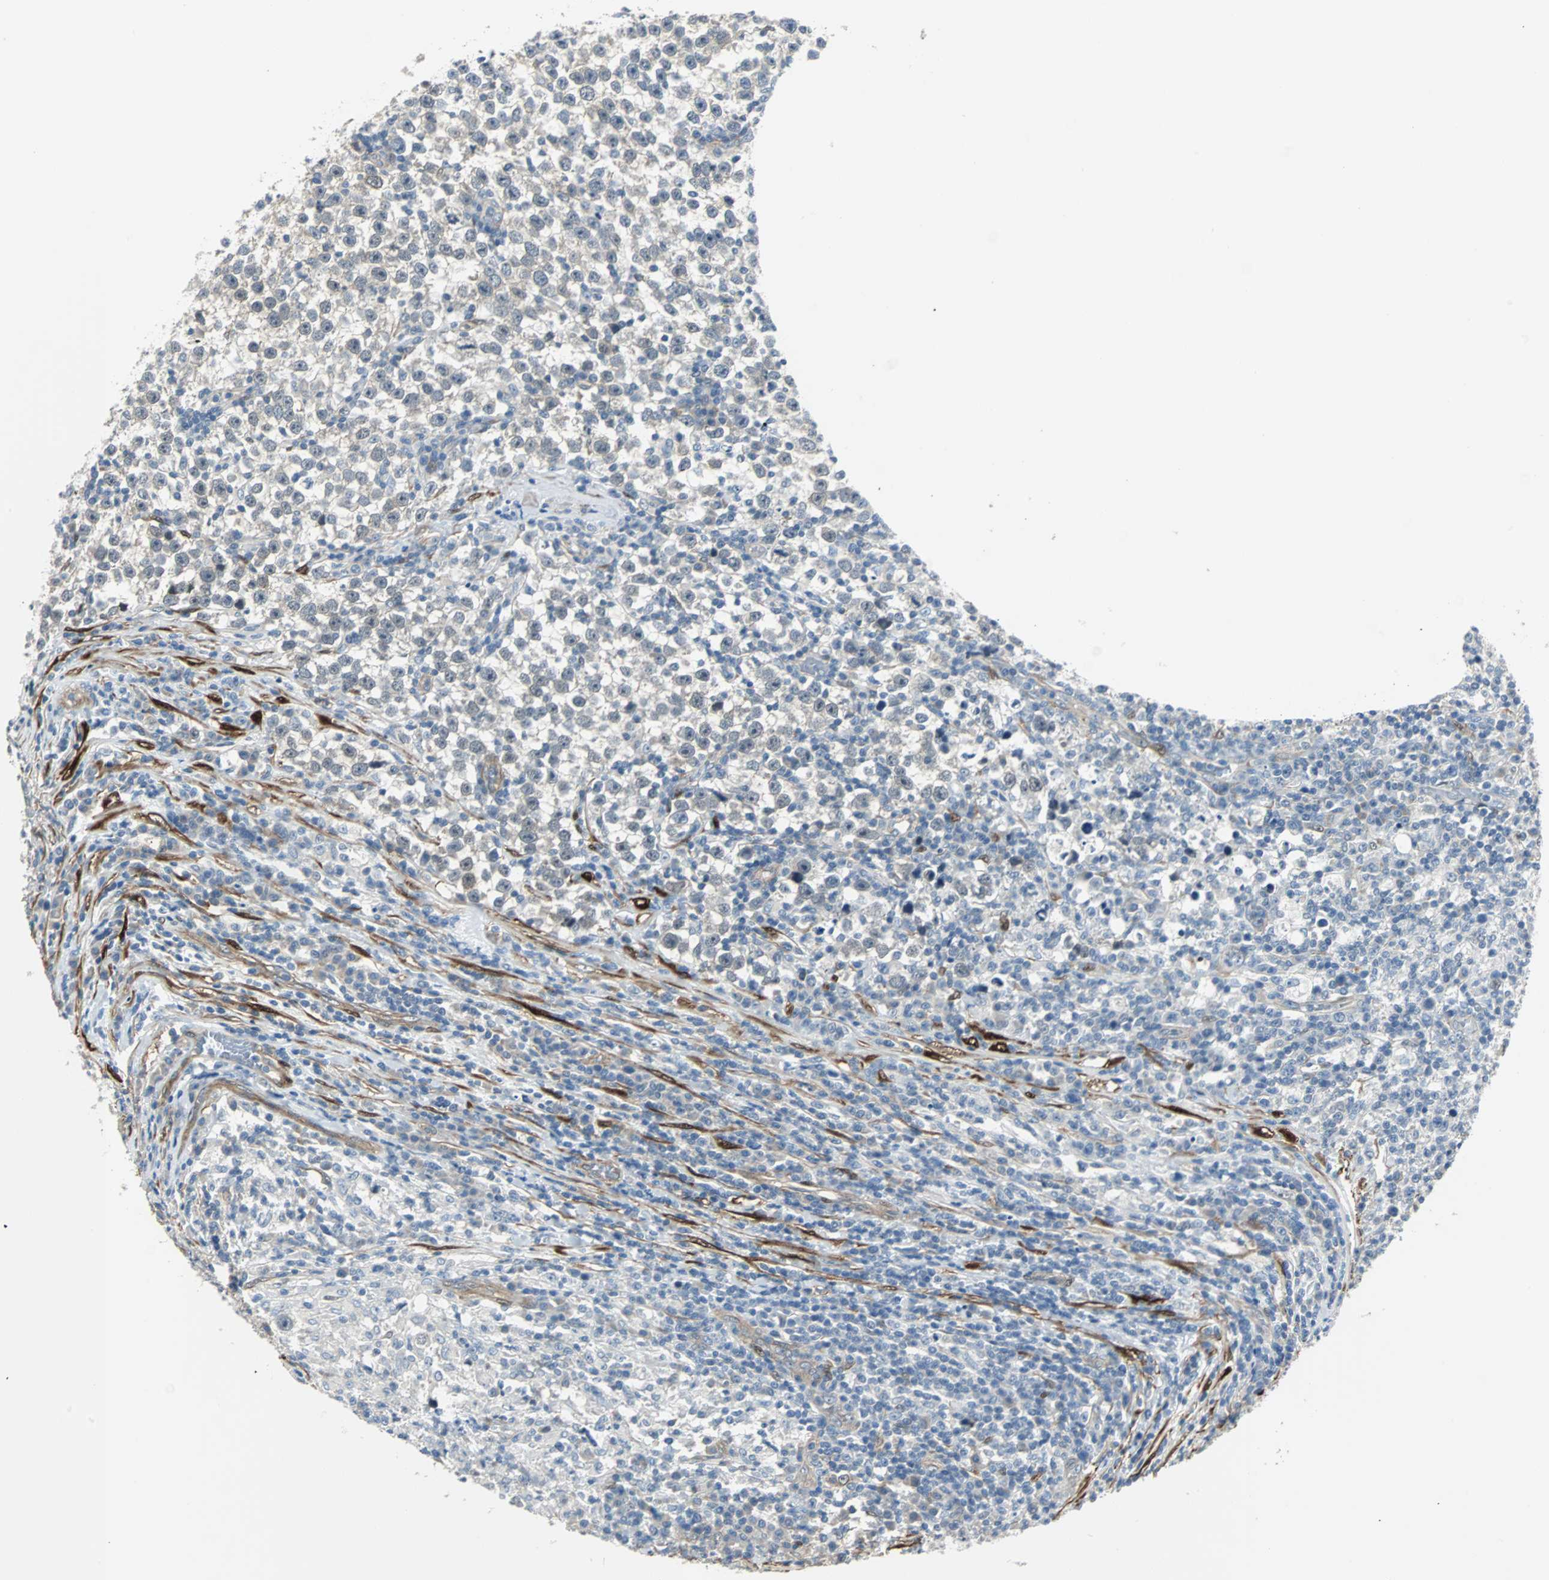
{"staining": {"intensity": "negative", "quantity": "none", "location": "none"}, "tissue": "testis cancer", "cell_type": "Tumor cells", "image_type": "cancer", "snomed": [{"axis": "morphology", "description": "Seminoma, NOS"}, {"axis": "topography", "description": "Testis"}], "caption": "The IHC micrograph has no significant staining in tumor cells of seminoma (testis) tissue.", "gene": "FHL2", "patient": {"sex": "male", "age": 43}}